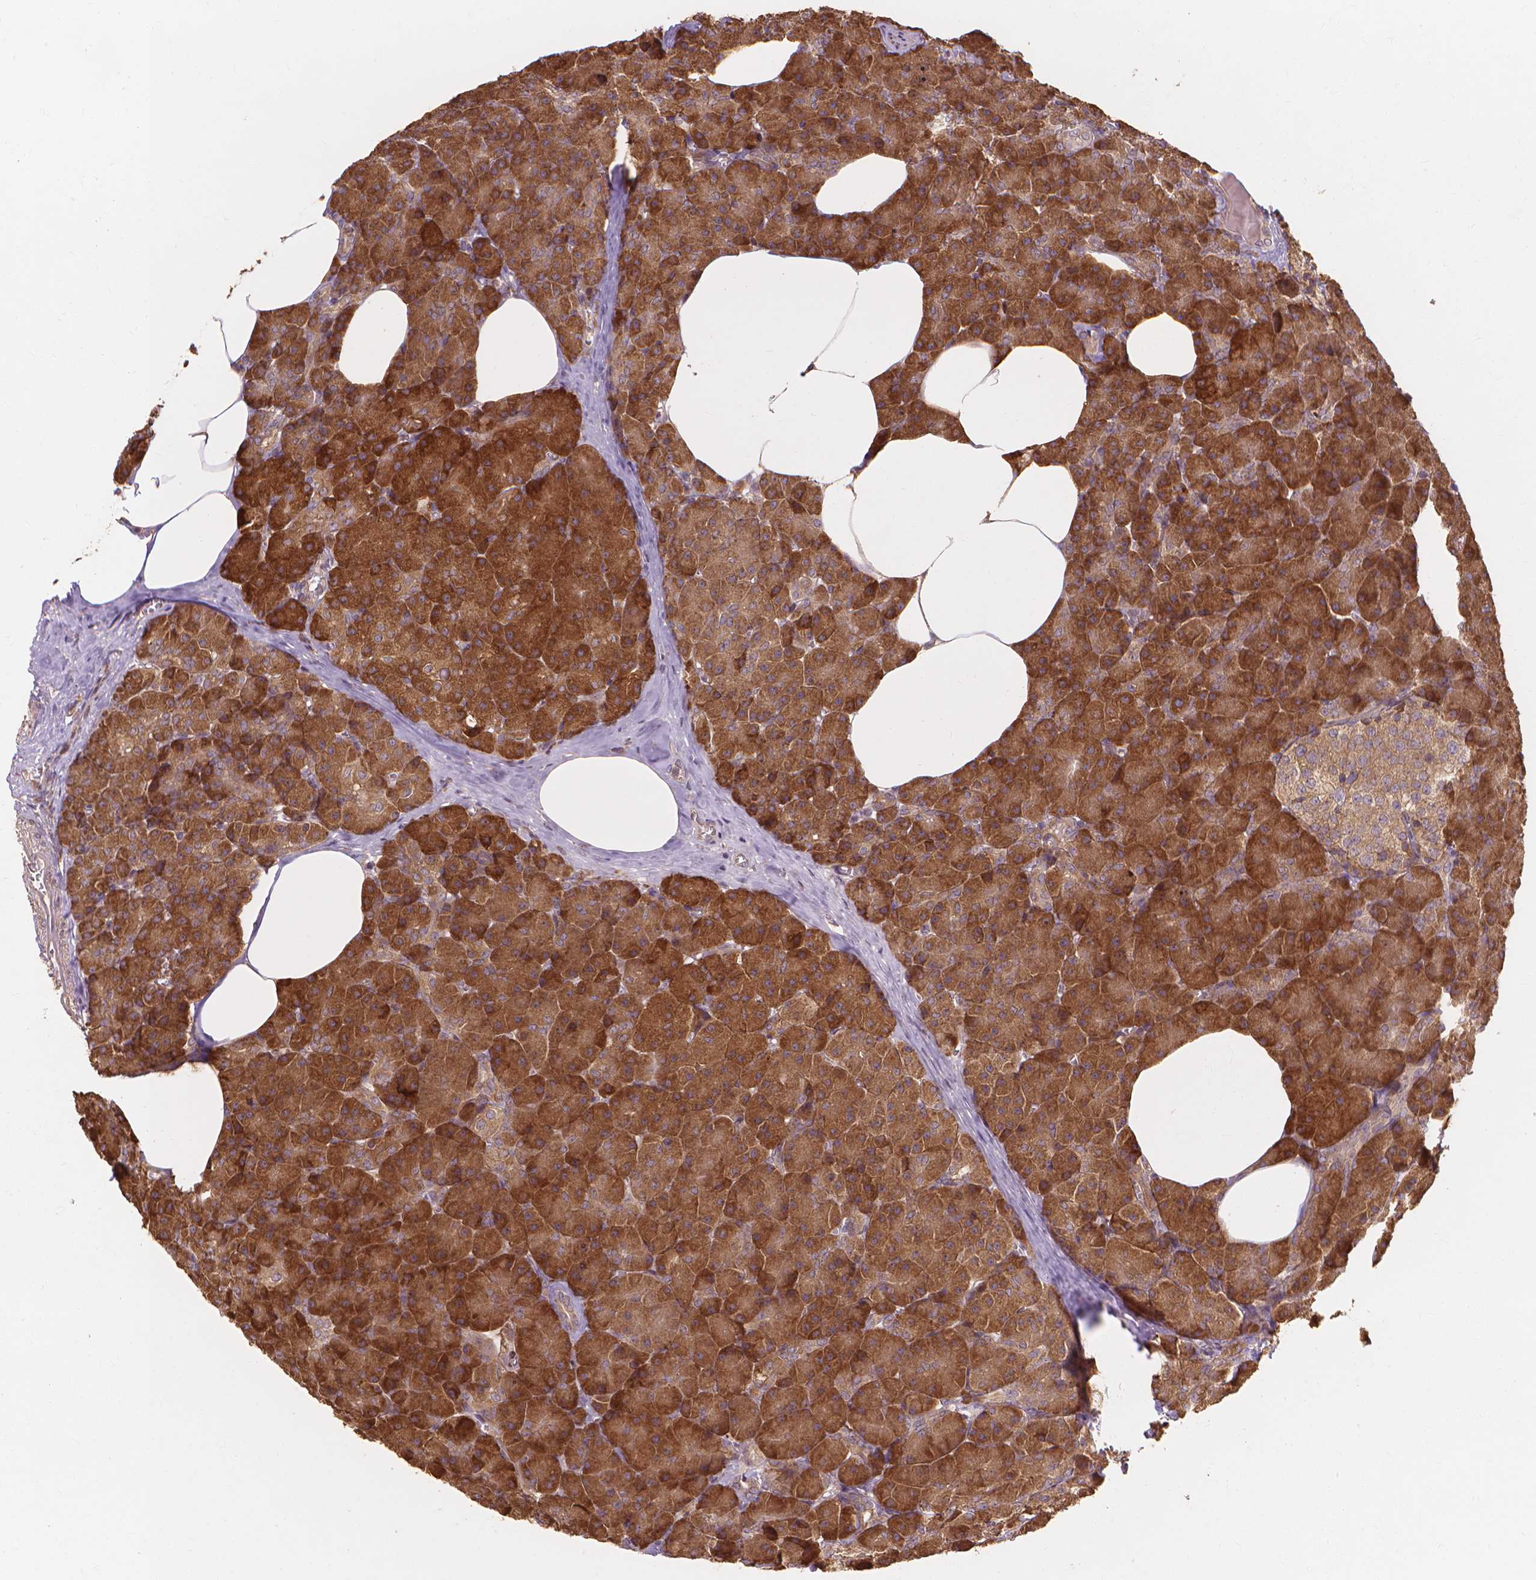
{"staining": {"intensity": "strong", "quantity": ">75%", "location": "cytoplasmic/membranous"}, "tissue": "pancreas", "cell_type": "Exocrine glandular cells", "image_type": "normal", "snomed": [{"axis": "morphology", "description": "Normal tissue, NOS"}, {"axis": "topography", "description": "Pancreas"}], "caption": "Strong cytoplasmic/membranous protein staining is identified in approximately >75% of exocrine glandular cells in pancreas. Nuclei are stained in blue.", "gene": "TAB2", "patient": {"sex": "female", "age": 45}}